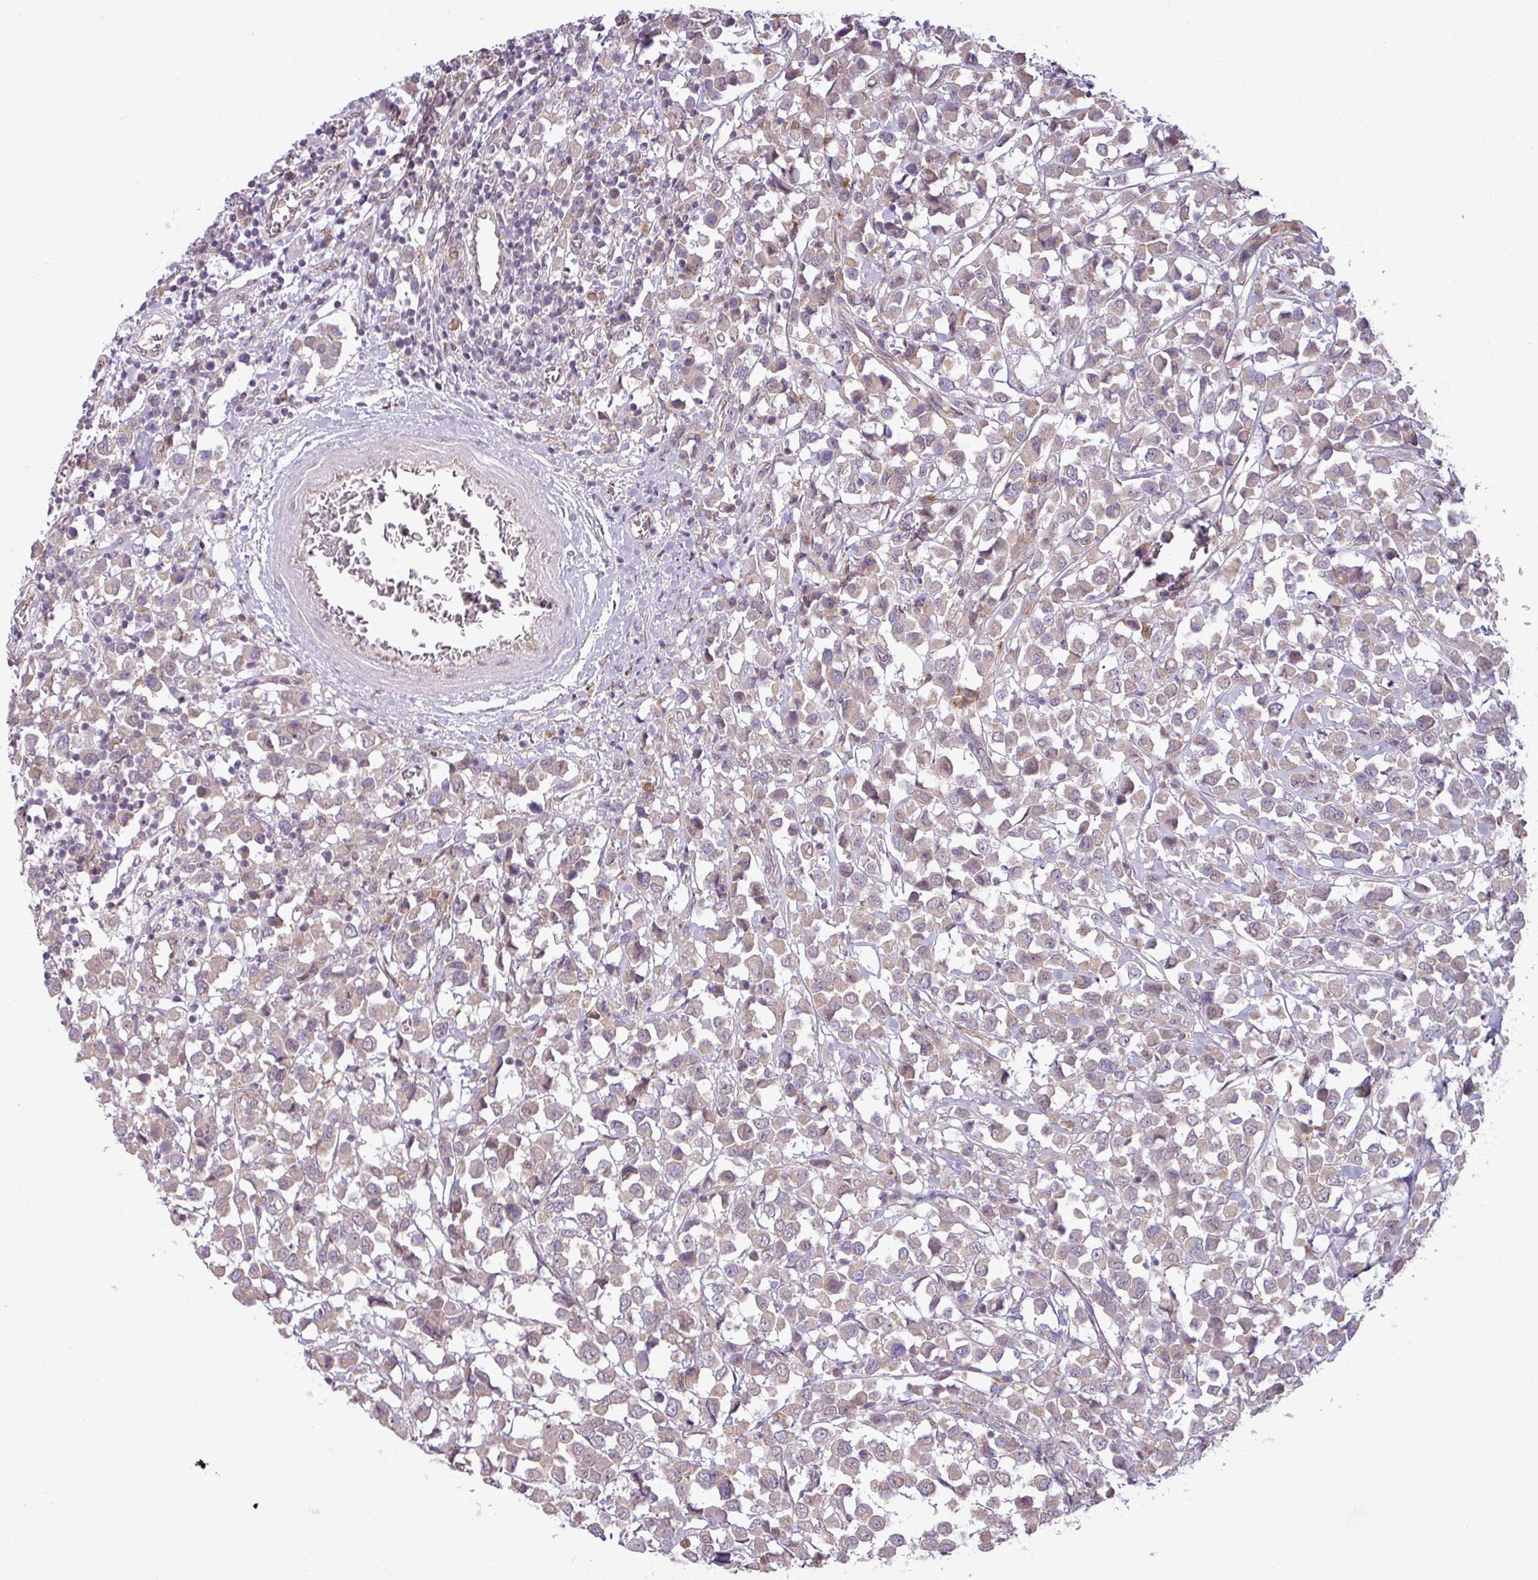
{"staining": {"intensity": "weak", "quantity": ">75%", "location": "cytoplasmic/membranous,nuclear"}, "tissue": "breast cancer", "cell_type": "Tumor cells", "image_type": "cancer", "snomed": [{"axis": "morphology", "description": "Duct carcinoma"}, {"axis": "topography", "description": "Breast"}], "caption": "Breast cancer (infiltrating ductal carcinoma) stained with immunohistochemistry (IHC) exhibits weak cytoplasmic/membranous and nuclear positivity in about >75% of tumor cells. The protein of interest is shown in brown color, while the nuclei are stained blue.", "gene": "CCDC144A", "patient": {"sex": "female", "age": 61}}